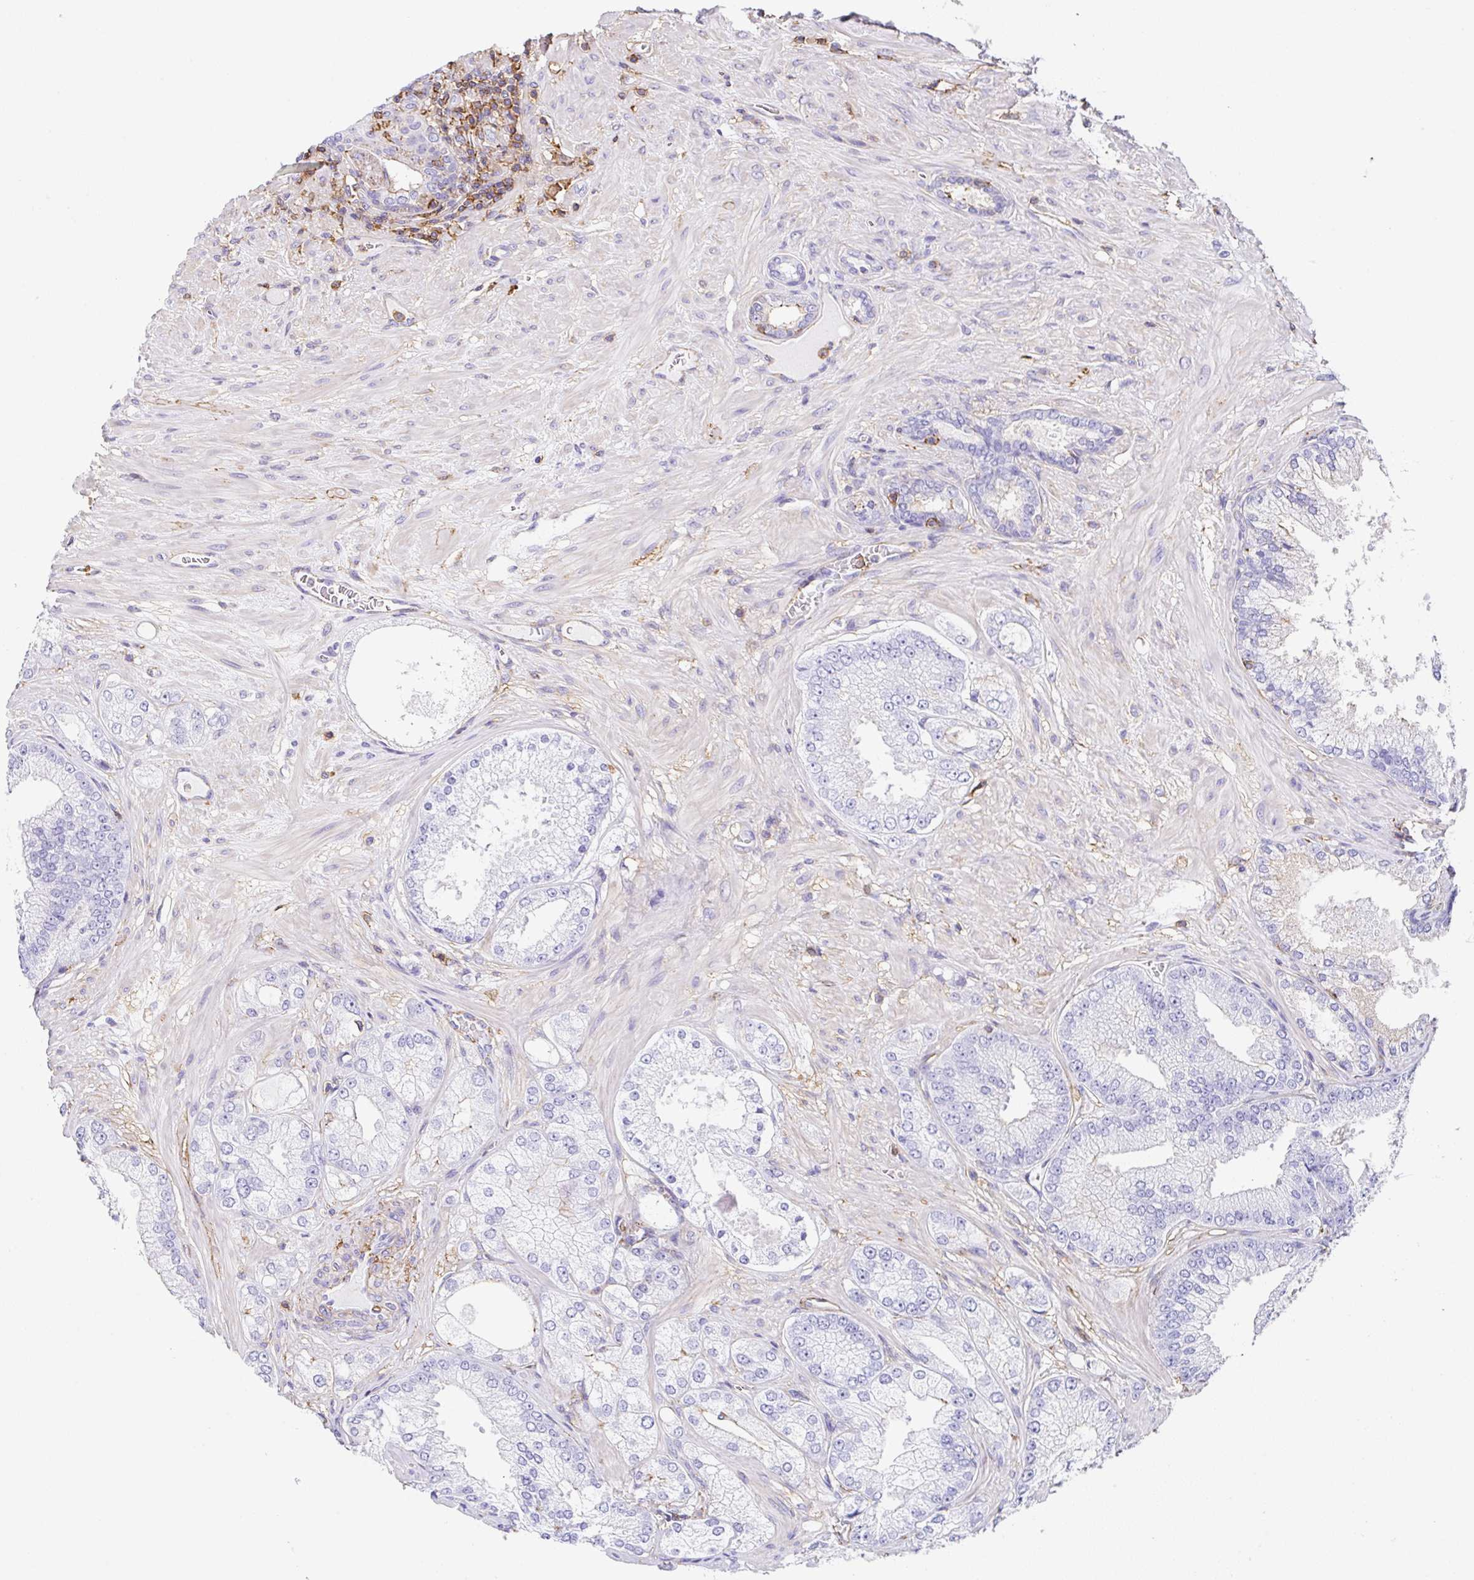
{"staining": {"intensity": "negative", "quantity": "none", "location": "none"}, "tissue": "prostate cancer", "cell_type": "Tumor cells", "image_type": "cancer", "snomed": [{"axis": "morphology", "description": "Normal tissue, NOS"}, {"axis": "morphology", "description": "Adenocarcinoma, High grade"}, {"axis": "topography", "description": "Prostate"}, {"axis": "topography", "description": "Peripheral nerve tissue"}], "caption": "Adenocarcinoma (high-grade) (prostate) stained for a protein using IHC exhibits no expression tumor cells.", "gene": "MTTP", "patient": {"sex": "male", "age": 68}}